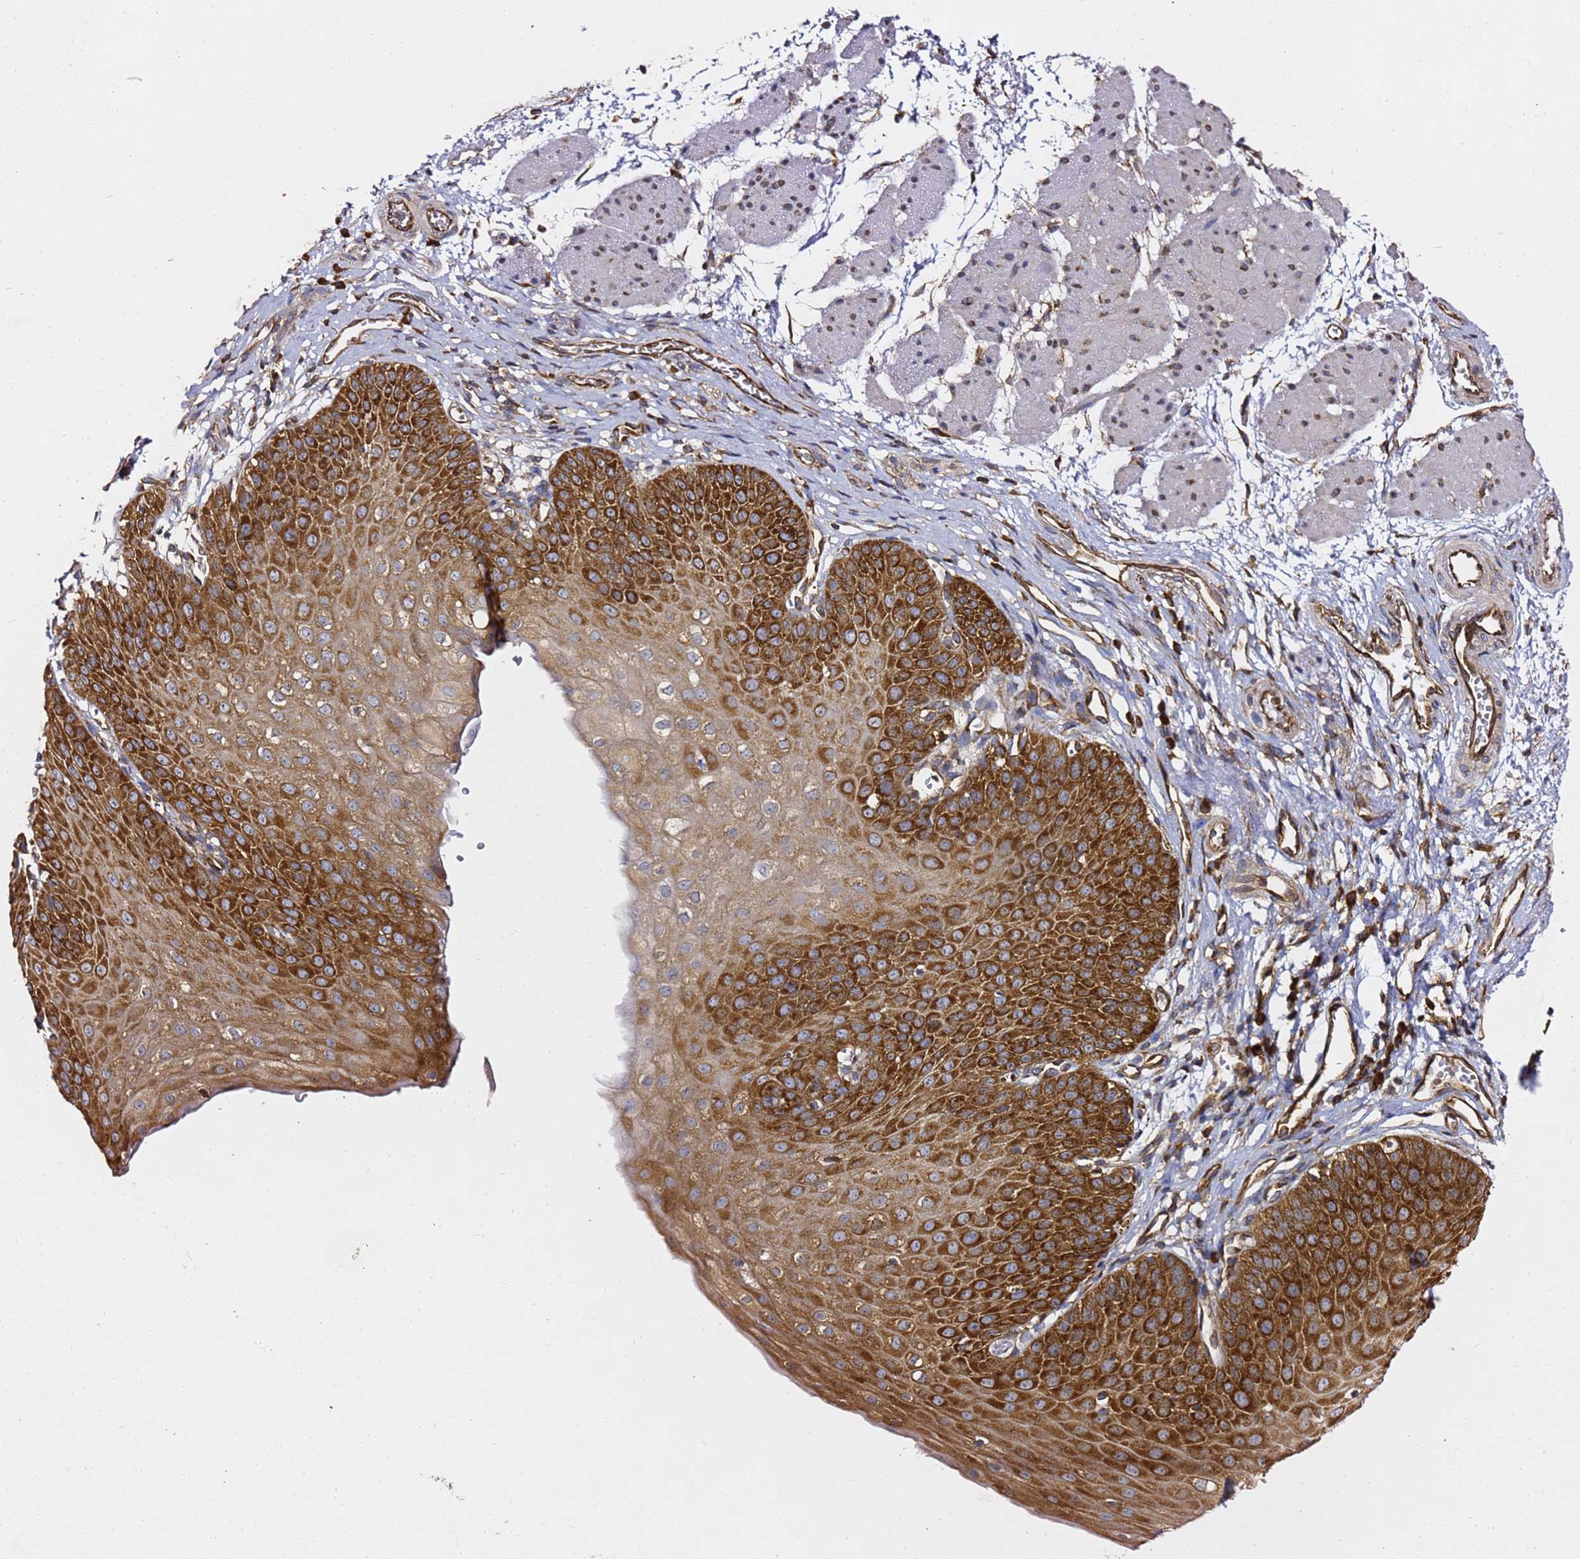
{"staining": {"intensity": "strong", "quantity": ">75%", "location": "cytoplasmic/membranous"}, "tissue": "esophagus", "cell_type": "Squamous epithelial cells", "image_type": "normal", "snomed": [{"axis": "morphology", "description": "Normal tissue, NOS"}, {"axis": "topography", "description": "Esophagus"}], "caption": "Unremarkable esophagus was stained to show a protein in brown. There is high levels of strong cytoplasmic/membranous staining in approximately >75% of squamous epithelial cells. The protein of interest is stained brown, and the nuclei are stained in blue (DAB IHC with brightfield microscopy, high magnification).", "gene": "TPST1", "patient": {"sex": "male", "age": 71}}